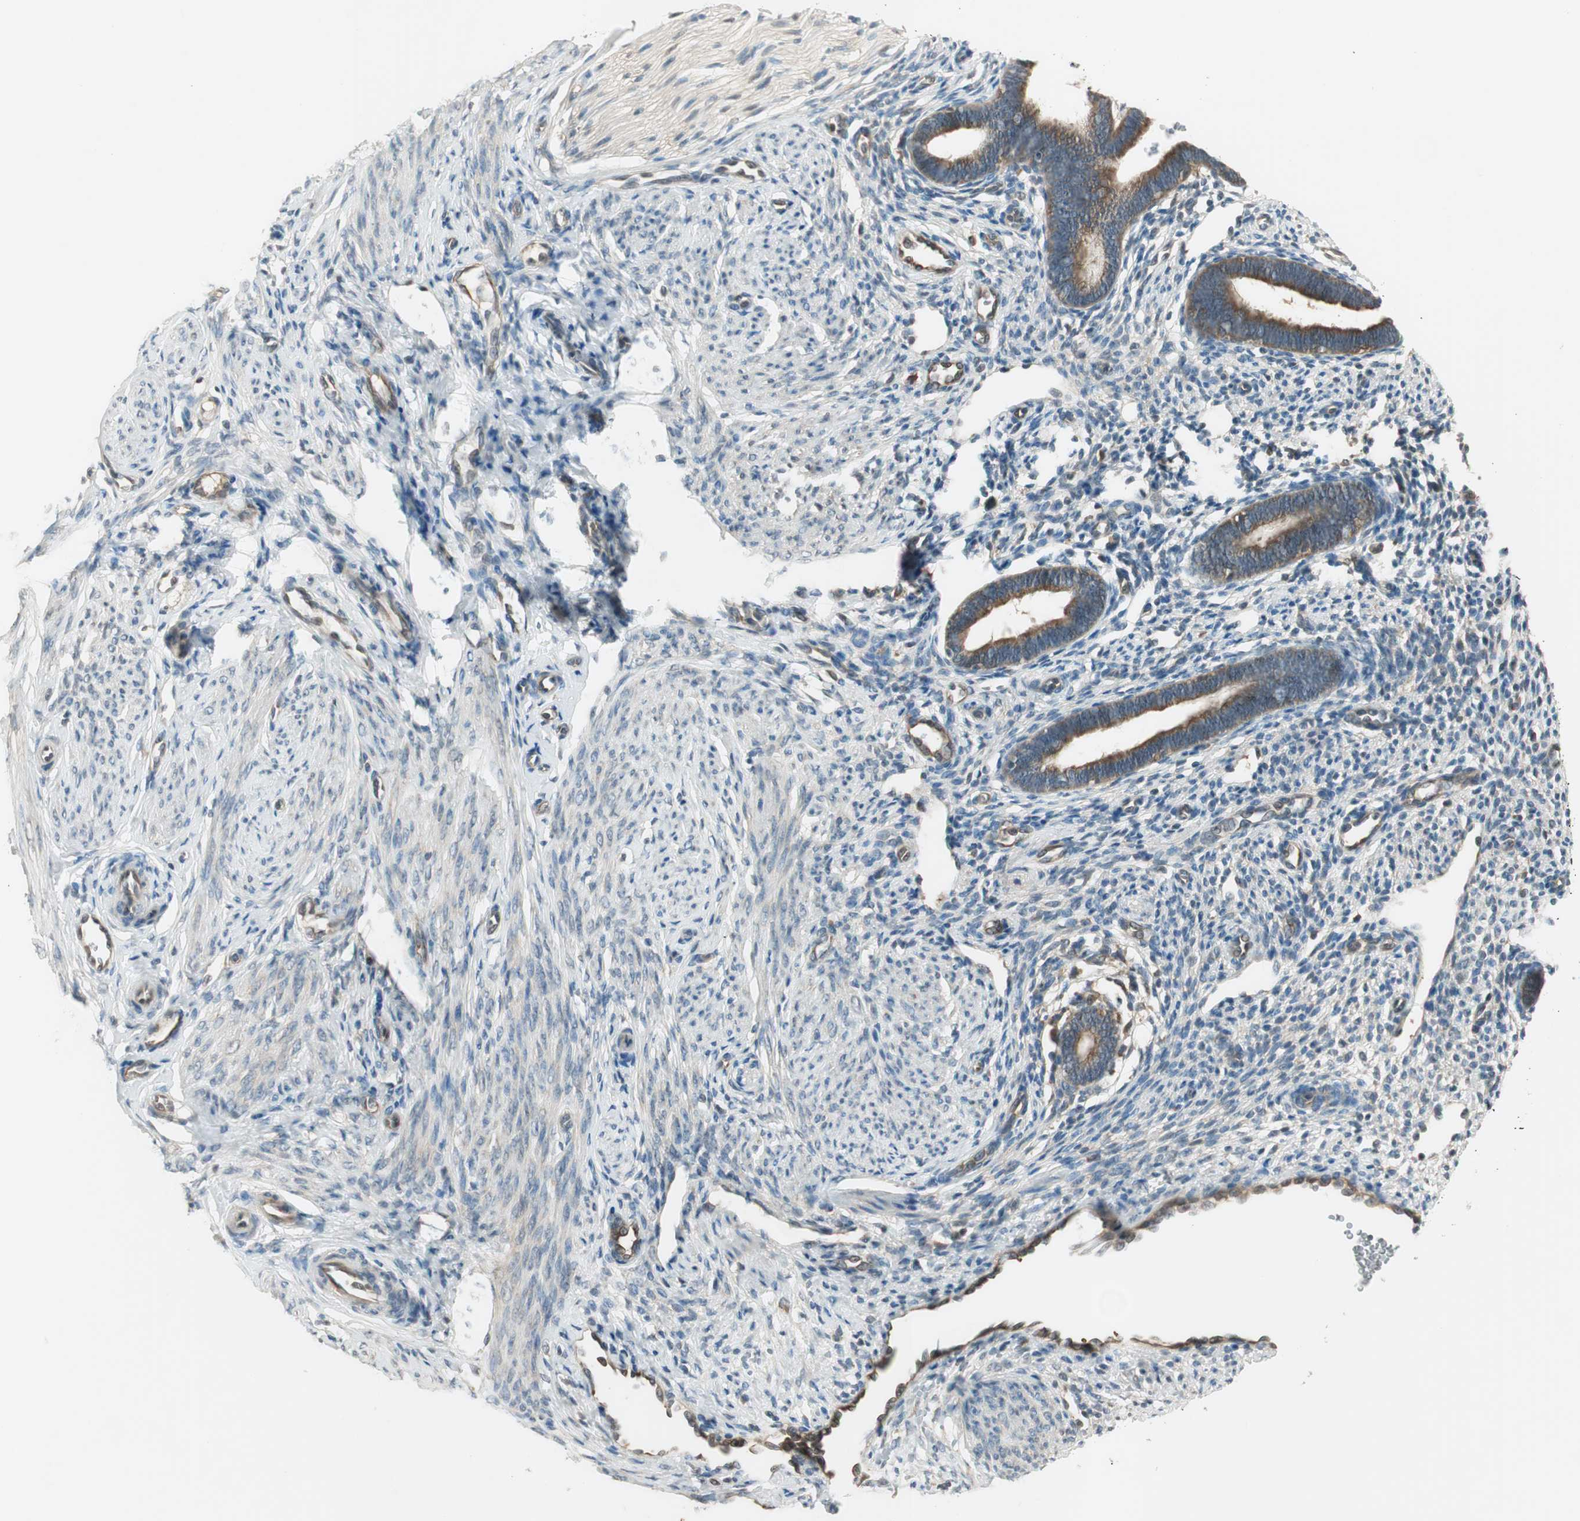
{"staining": {"intensity": "negative", "quantity": "none", "location": "none"}, "tissue": "endometrium", "cell_type": "Cells in endometrial stroma", "image_type": "normal", "snomed": [{"axis": "morphology", "description": "Normal tissue, NOS"}, {"axis": "topography", "description": "Endometrium"}], "caption": "Immunohistochemistry micrograph of unremarkable endometrium stained for a protein (brown), which exhibits no expression in cells in endometrial stroma.", "gene": "IPO5", "patient": {"sex": "female", "age": 27}}